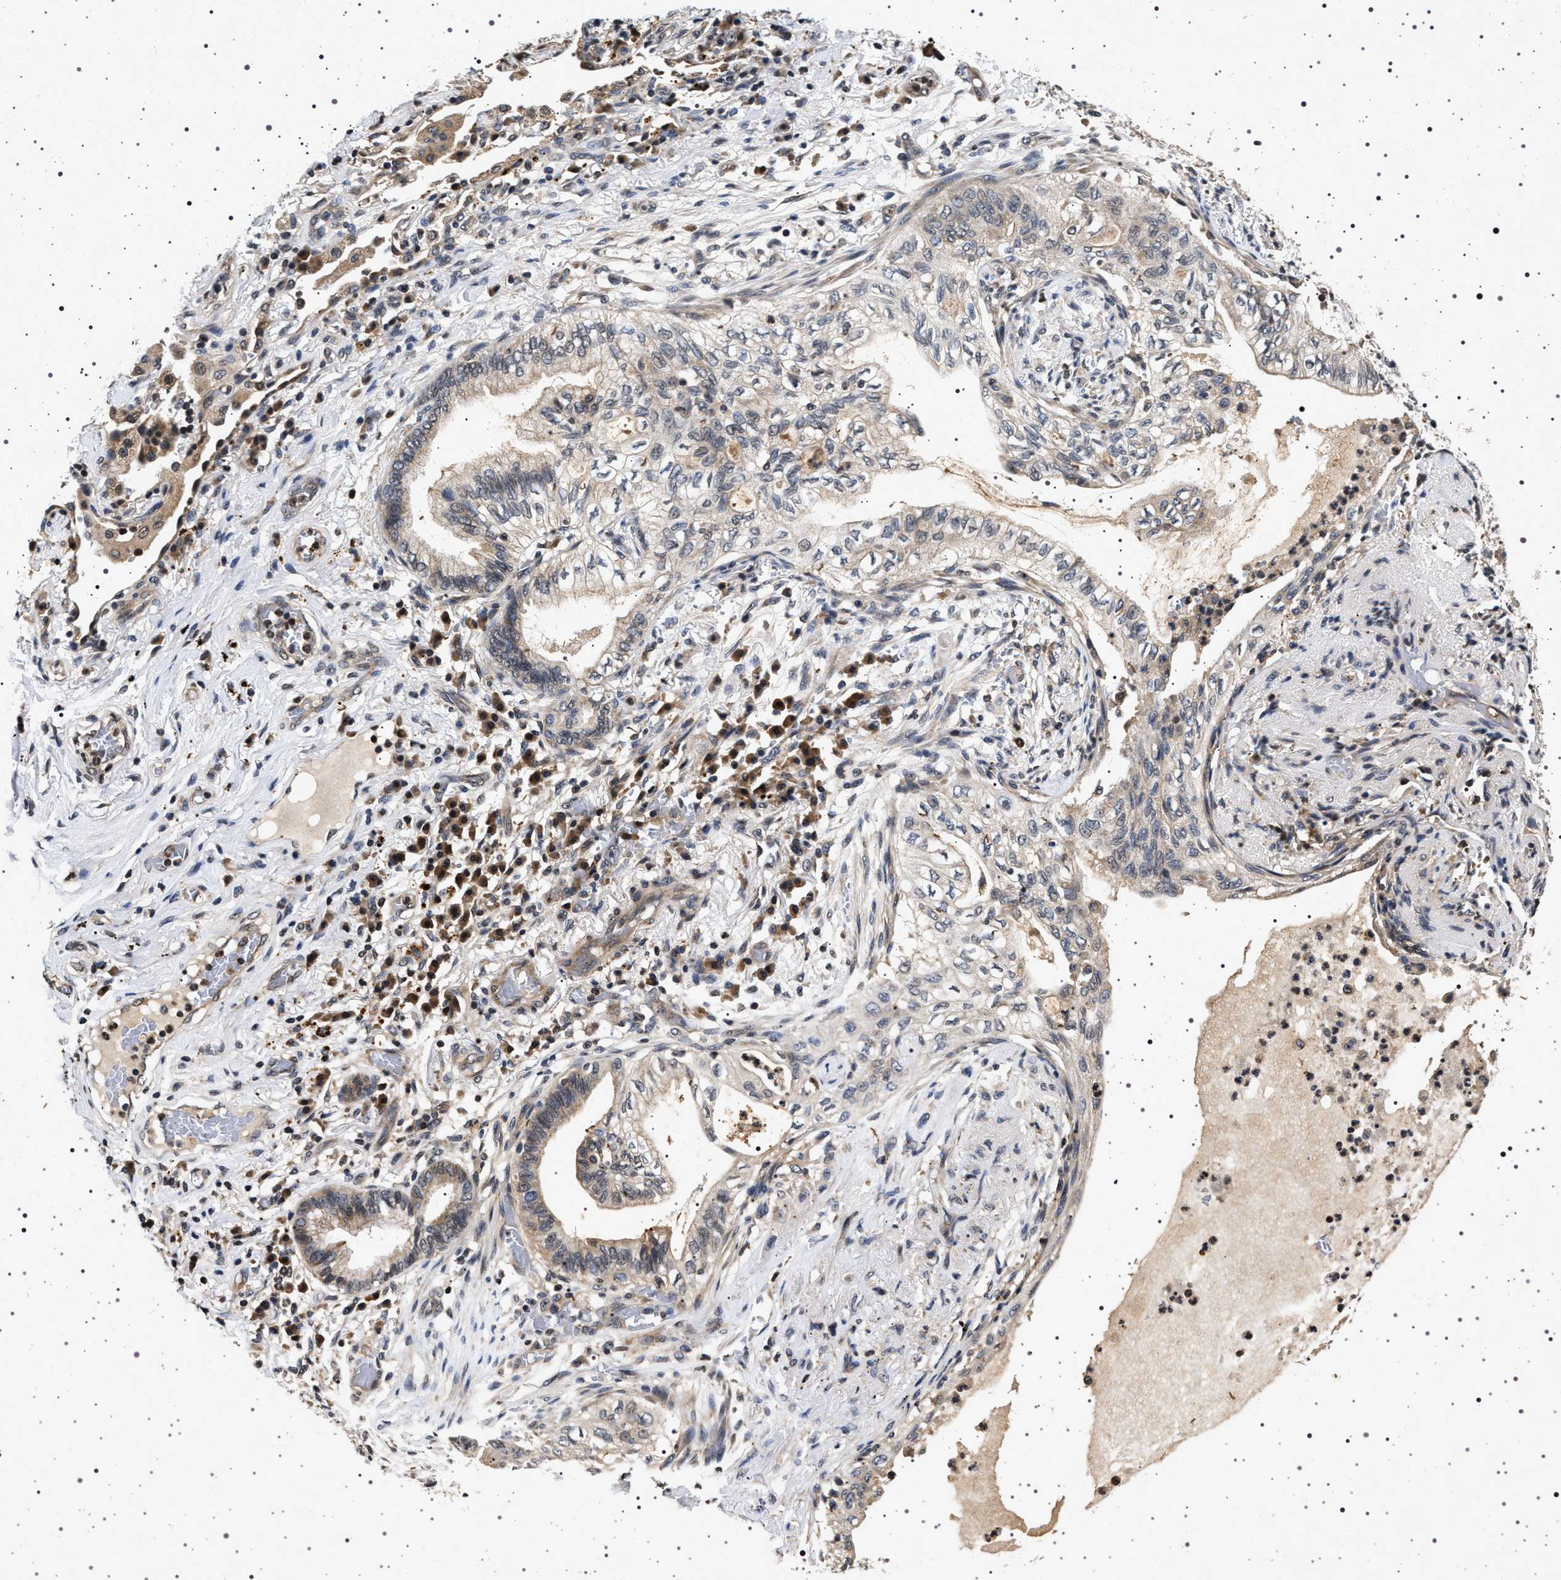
{"staining": {"intensity": "weak", "quantity": ">75%", "location": "cytoplasmic/membranous"}, "tissue": "lung cancer", "cell_type": "Tumor cells", "image_type": "cancer", "snomed": [{"axis": "morphology", "description": "Normal tissue, NOS"}, {"axis": "morphology", "description": "Adenocarcinoma, NOS"}, {"axis": "topography", "description": "Bronchus"}, {"axis": "topography", "description": "Lung"}], "caption": "Human lung cancer stained for a protein (brown) displays weak cytoplasmic/membranous positive positivity in about >75% of tumor cells.", "gene": "CDKN1B", "patient": {"sex": "female", "age": 70}}